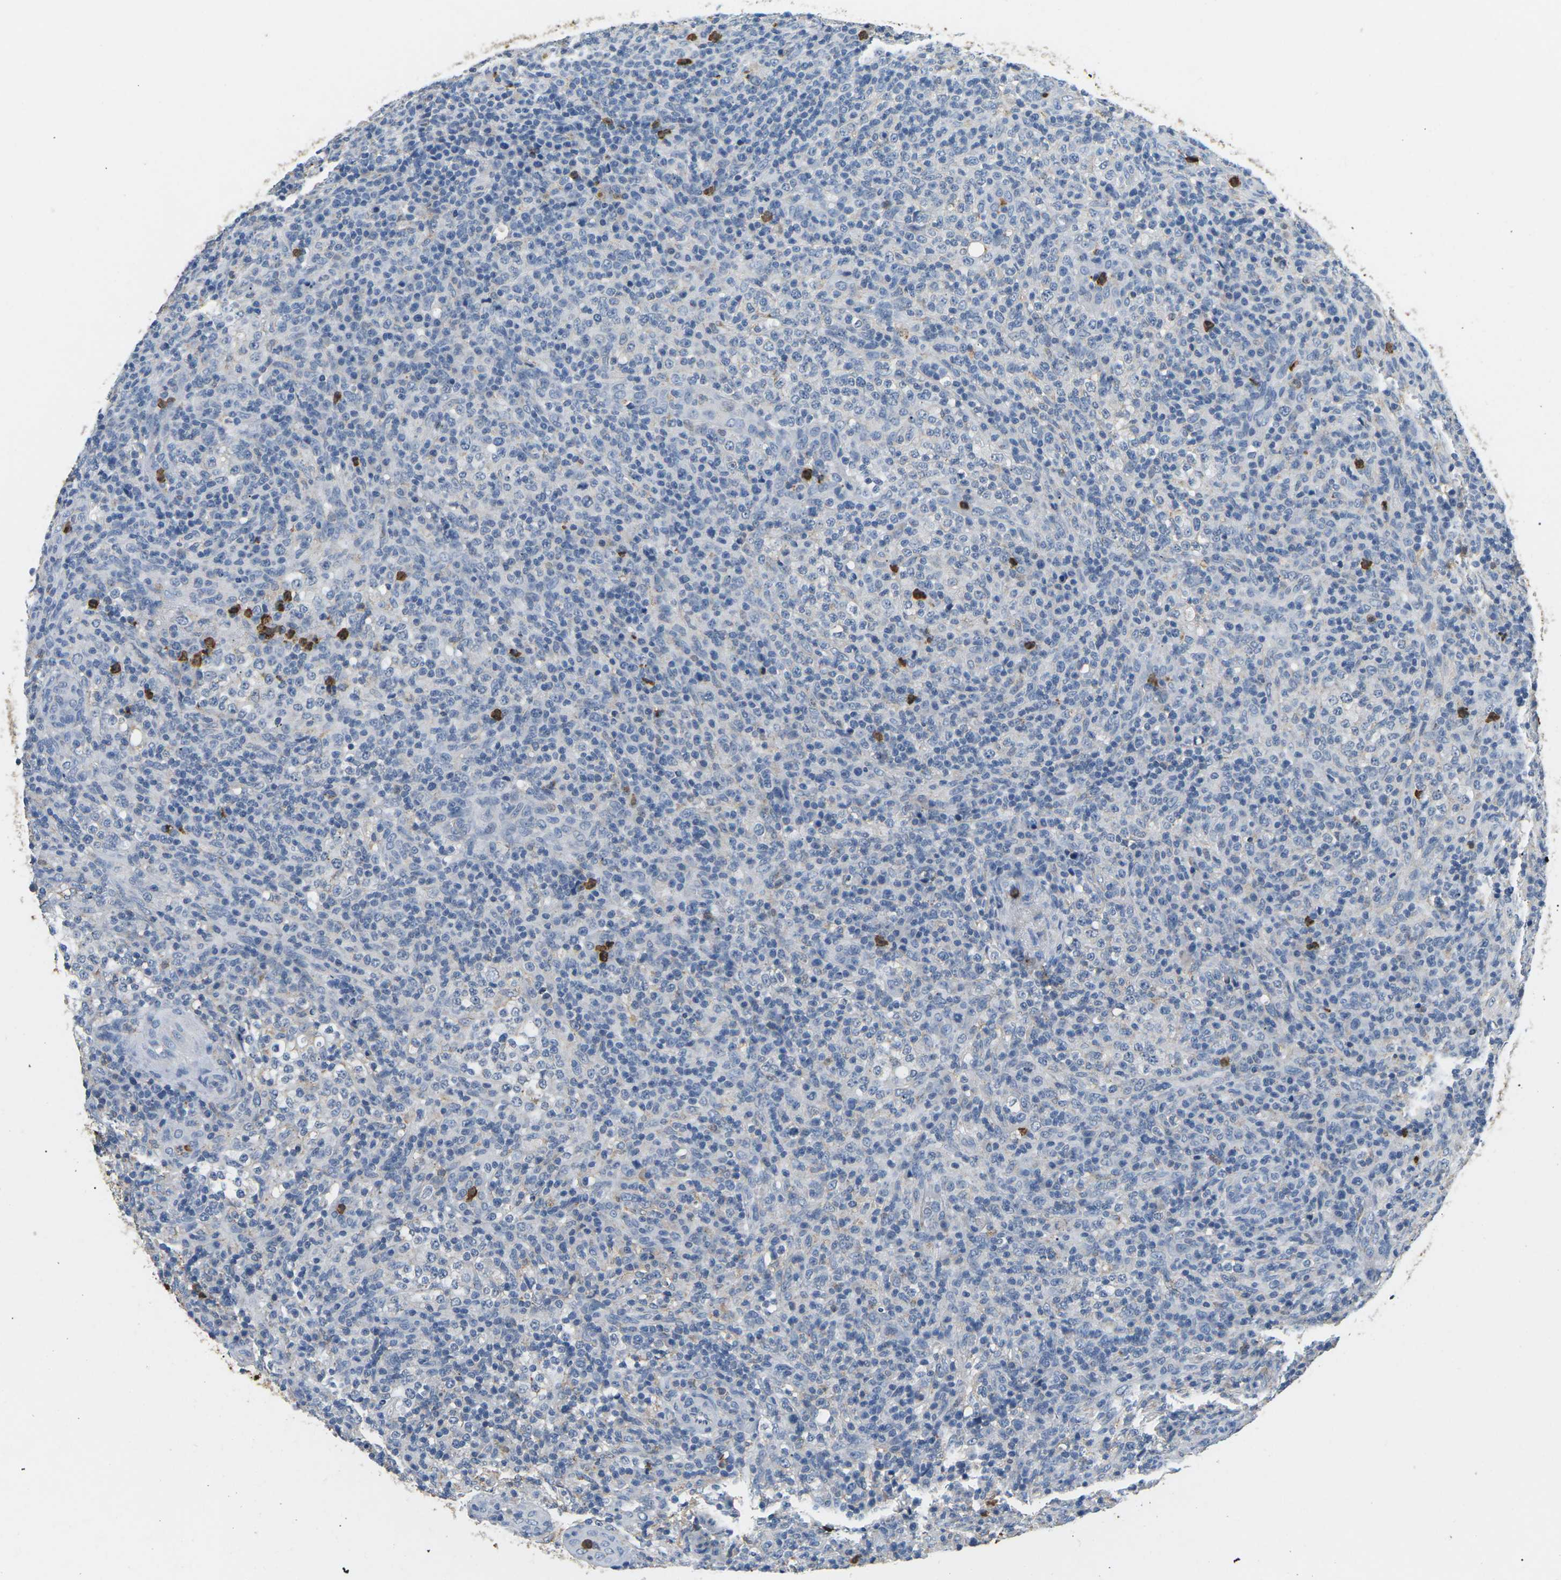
{"staining": {"intensity": "negative", "quantity": "none", "location": "none"}, "tissue": "lymphoma", "cell_type": "Tumor cells", "image_type": "cancer", "snomed": [{"axis": "morphology", "description": "Malignant lymphoma, non-Hodgkin's type, High grade"}, {"axis": "topography", "description": "Lymph node"}], "caption": "Immunohistochemistry (IHC) of human lymphoma displays no expression in tumor cells.", "gene": "ADM", "patient": {"sex": "female", "age": 76}}